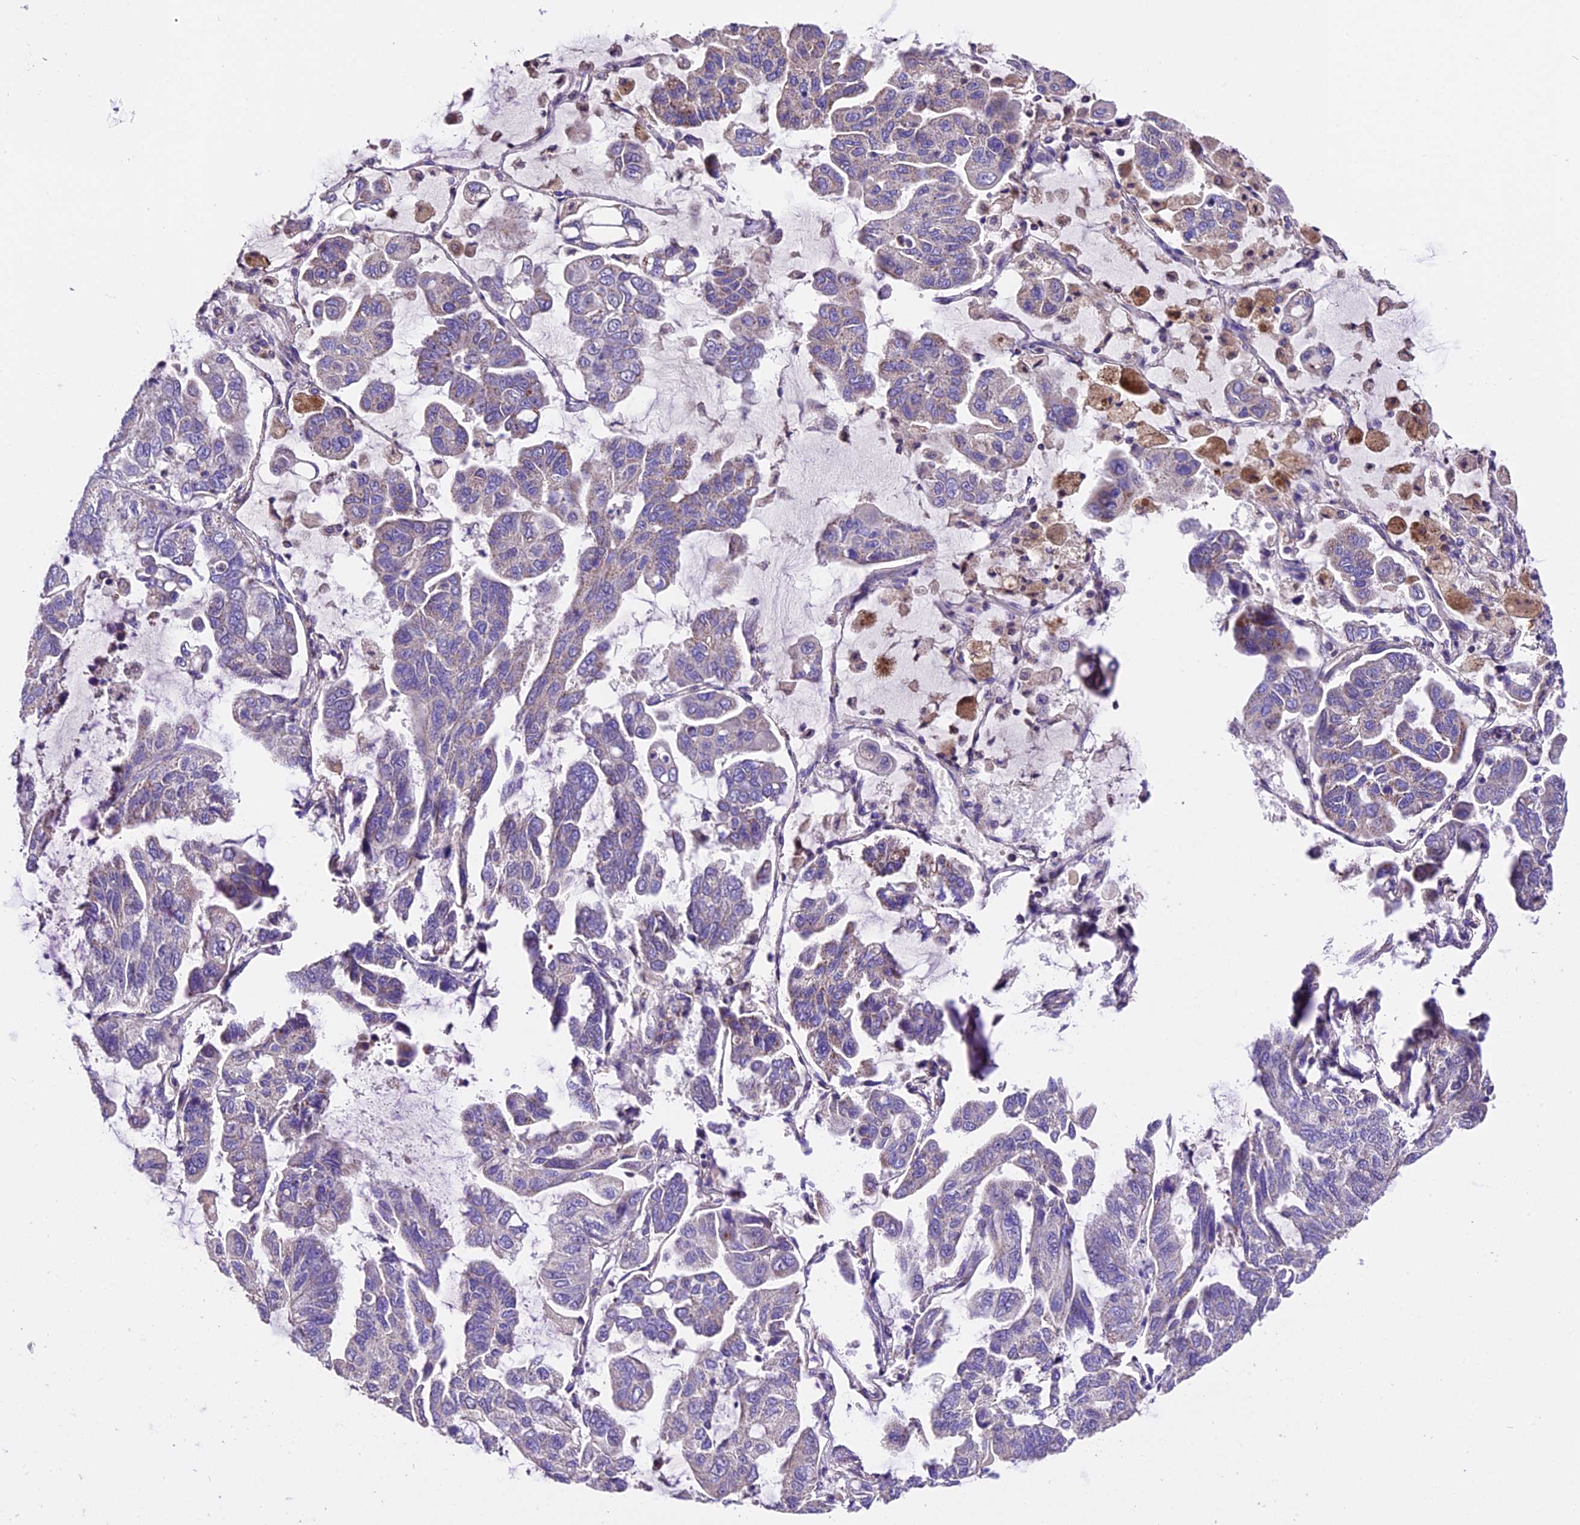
{"staining": {"intensity": "negative", "quantity": "none", "location": "none"}, "tissue": "lung cancer", "cell_type": "Tumor cells", "image_type": "cancer", "snomed": [{"axis": "morphology", "description": "Adenocarcinoma, NOS"}, {"axis": "topography", "description": "Lung"}], "caption": "Human lung adenocarcinoma stained for a protein using immunohistochemistry displays no expression in tumor cells.", "gene": "DDX28", "patient": {"sex": "male", "age": 64}}